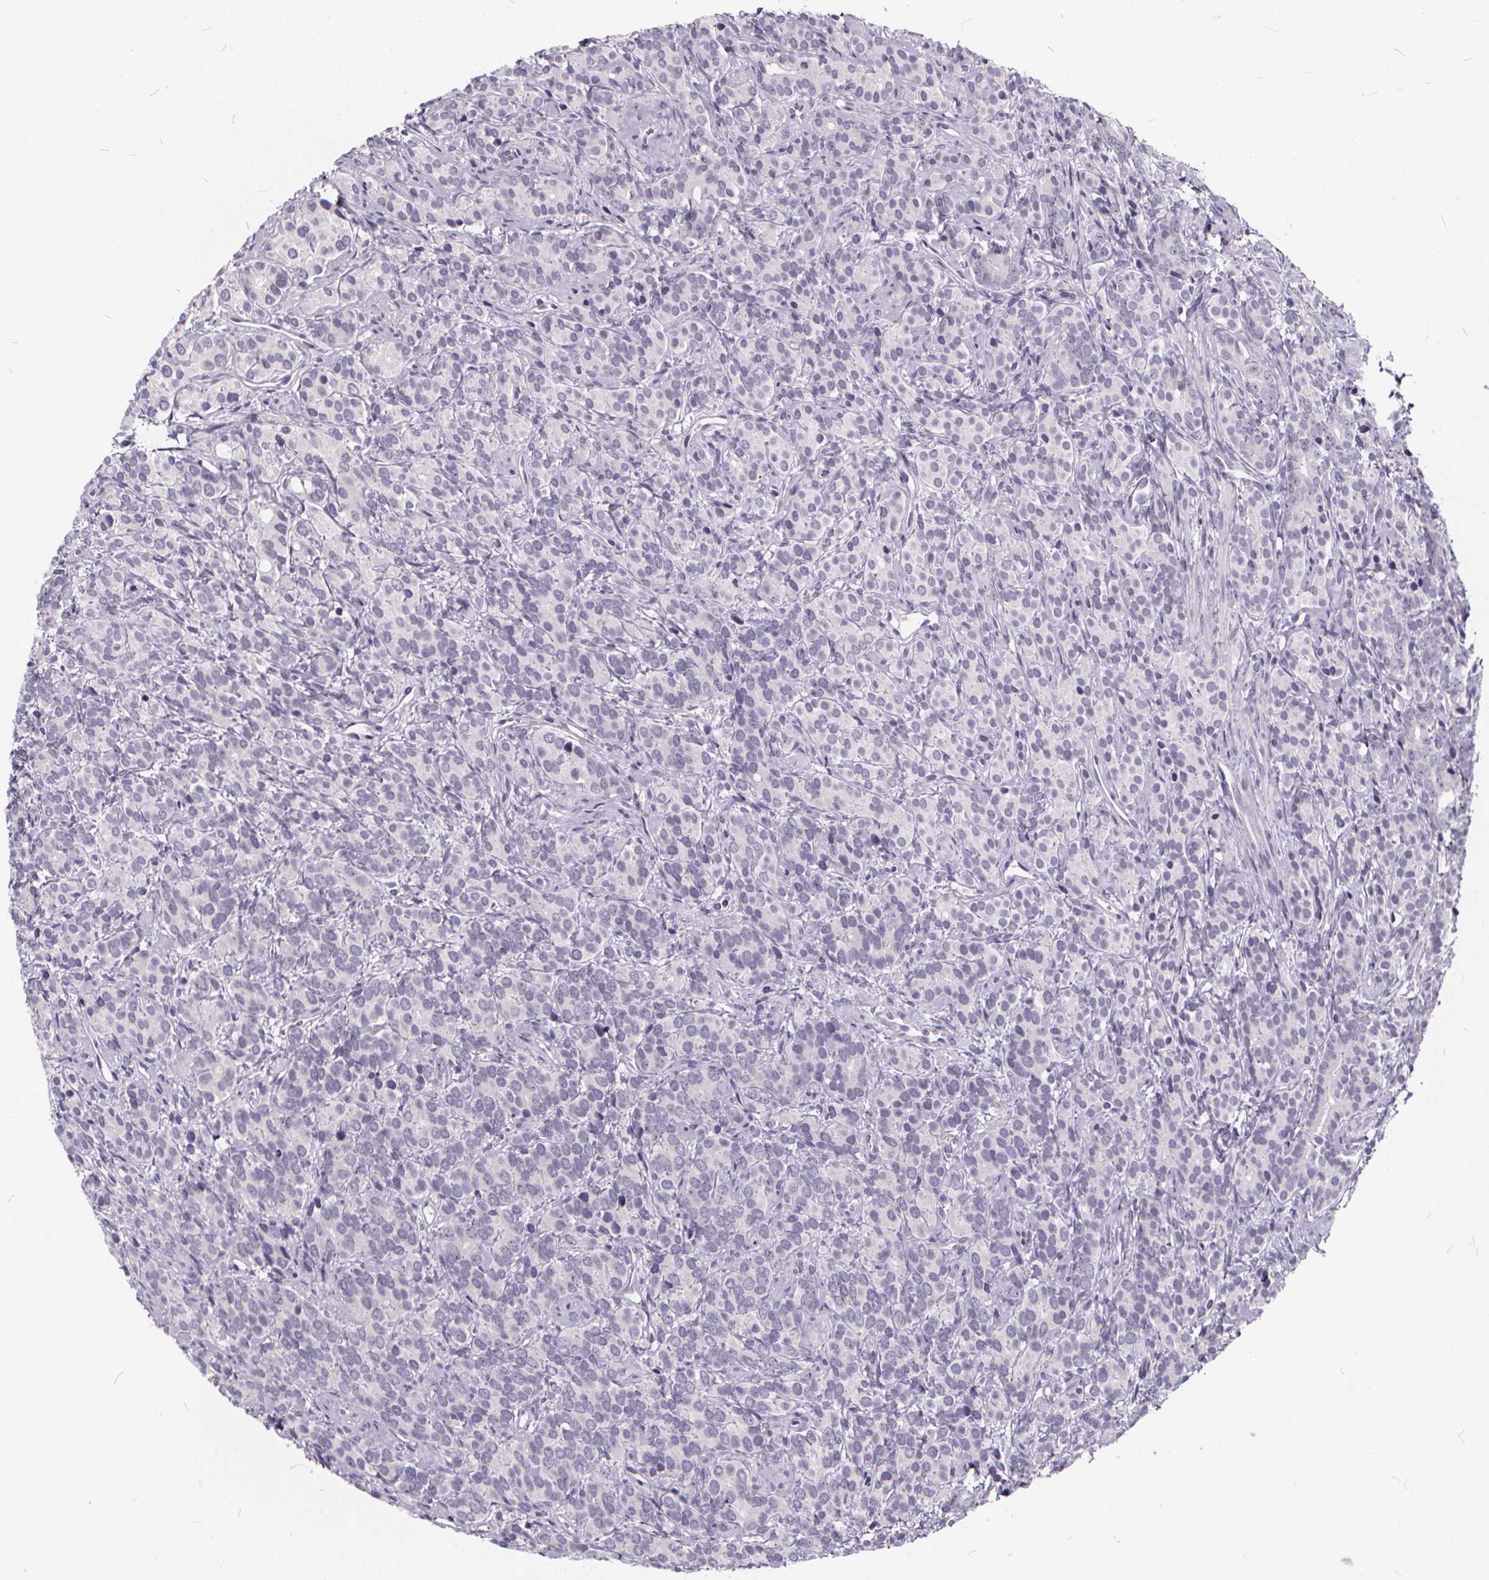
{"staining": {"intensity": "negative", "quantity": "none", "location": "none"}, "tissue": "prostate cancer", "cell_type": "Tumor cells", "image_type": "cancer", "snomed": [{"axis": "morphology", "description": "Adenocarcinoma, High grade"}, {"axis": "topography", "description": "Prostate"}], "caption": "Adenocarcinoma (high-grade) (prostate) stained for a protein using immunohistochemistry (IHC) reveals no expression tumor cells.", "gene": "SPEF2", "patient": {"sex": "male", "age": 84}}